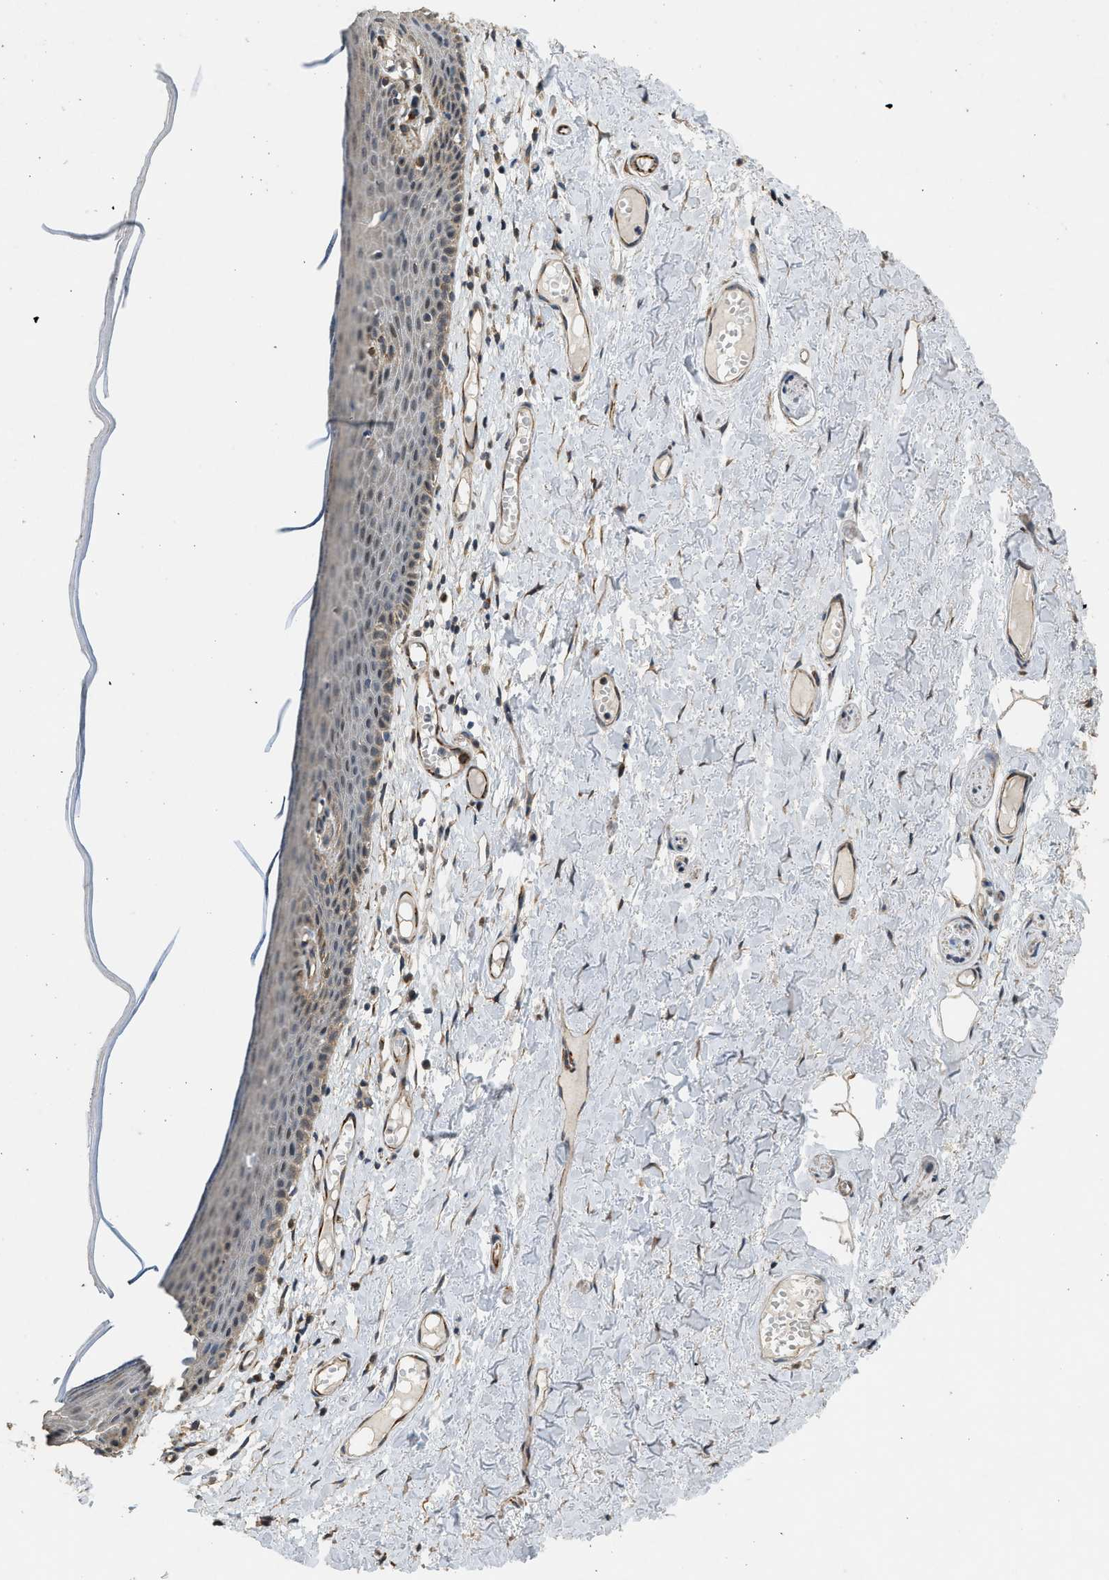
{"staining": {"intensity": "weak", "quantity": "<25%", "location": "cytoplasmic/membranous"}, "tissue": "skin", "cell_type": "Epidermal cells", "image_type": "normal", "snomed": [{"axis": "morphology", "description": "Normal tissue, NOS"}, {"axis": "topography", "description": "Adipose tissue"}, {"axis": "topography", "description": "Vascular tissue"}, {"axis": "topography", "description": "Anal"}, {"axis": "topography", "description": "Peripheral nerve tissue"}], "caption": "Immunohistochemistry (IHC) of benign human skin reveals no staining in epidermal cells.", "gene": "PCLO", "patient": {"sex": "female", "age": 54}}